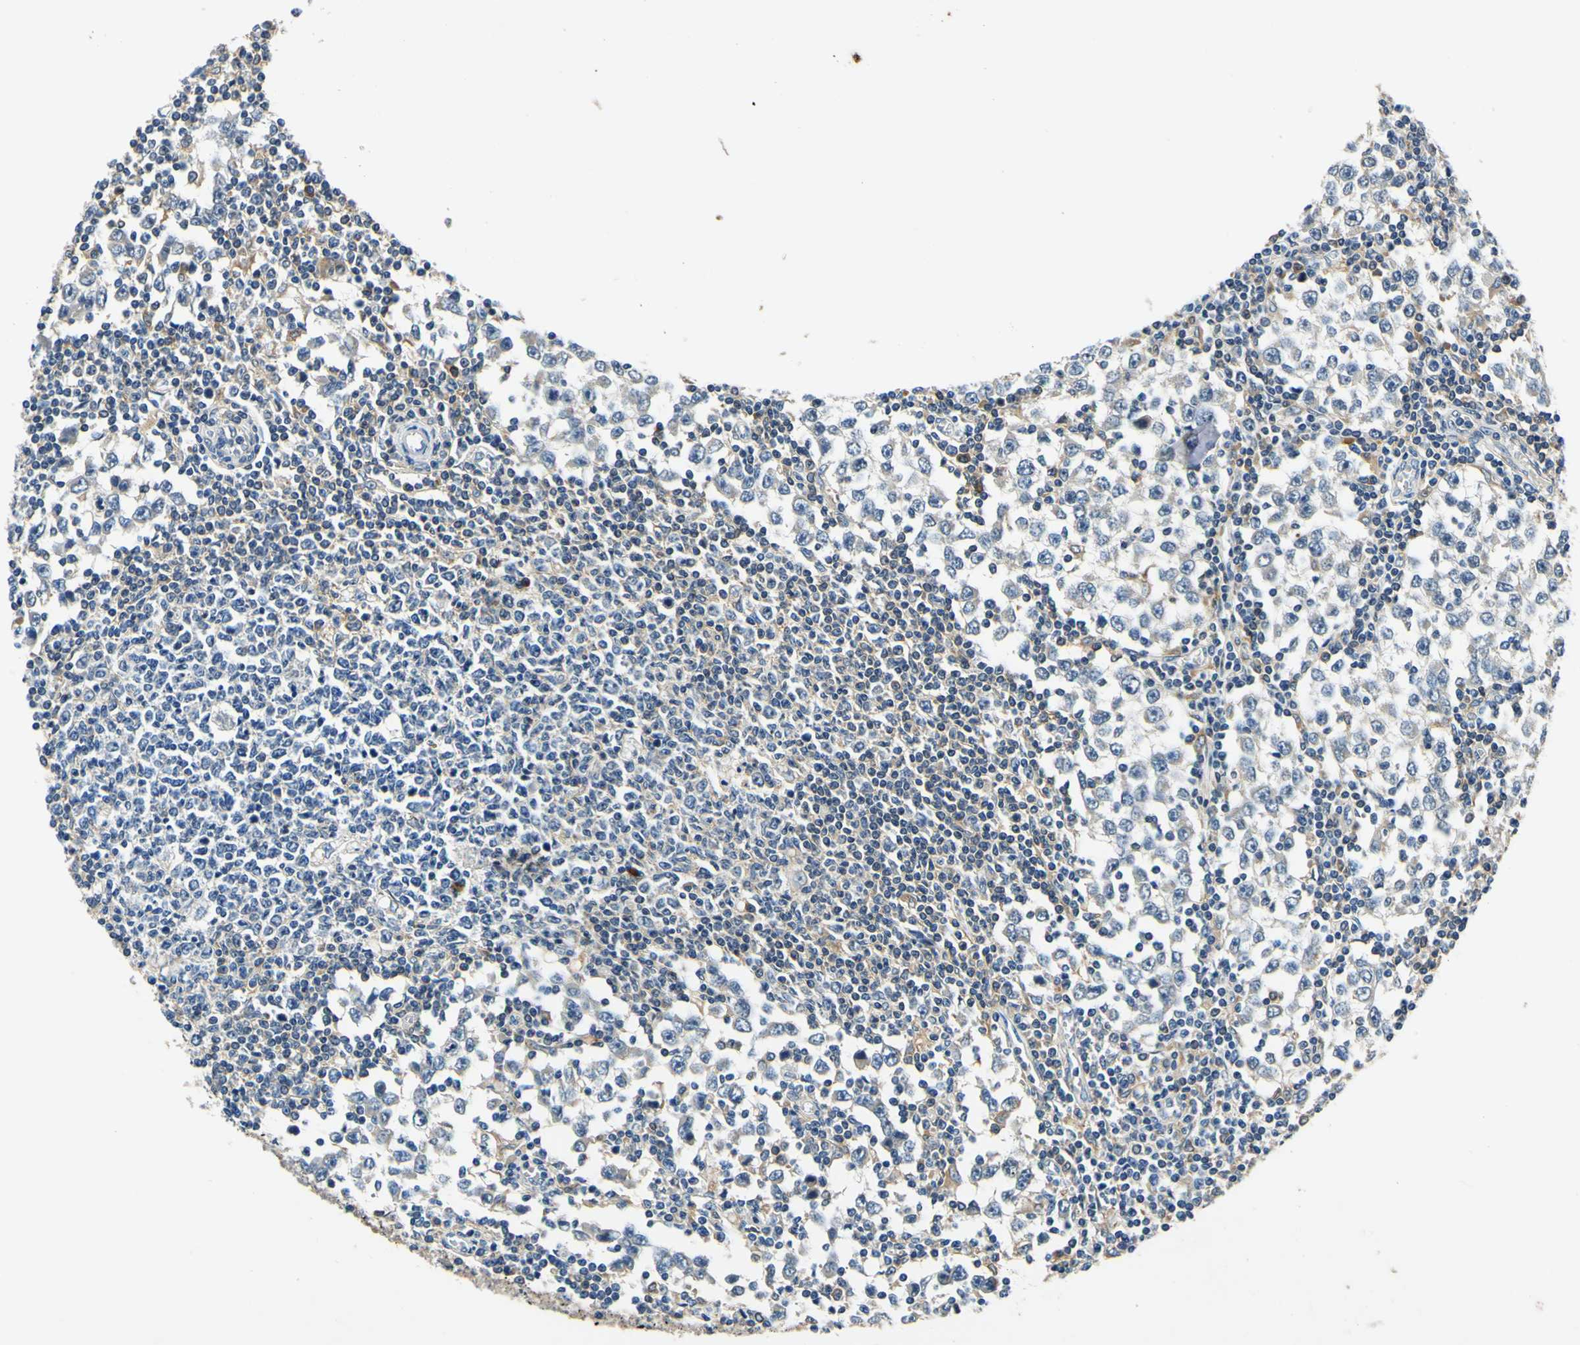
{"staining": {"intensity": "weak", "quantity": "<25%", "location": "cytoplasmic/membranous"}, "tissue": "testis cancer", "cell_type": "Tumor cells", "image_type": "cancer", "snomed": [{"axis": "morphology", "description": "Seminoma, NOS"}, {"axis": "topography", "description": "Testis"}], "caption": "Seminoma (testis) was stained to show a protein in brown. There is no significant positivity in tumor cells.", "gene": "PLA2G4A", "patient": {"sex": "male", "age": 65}}